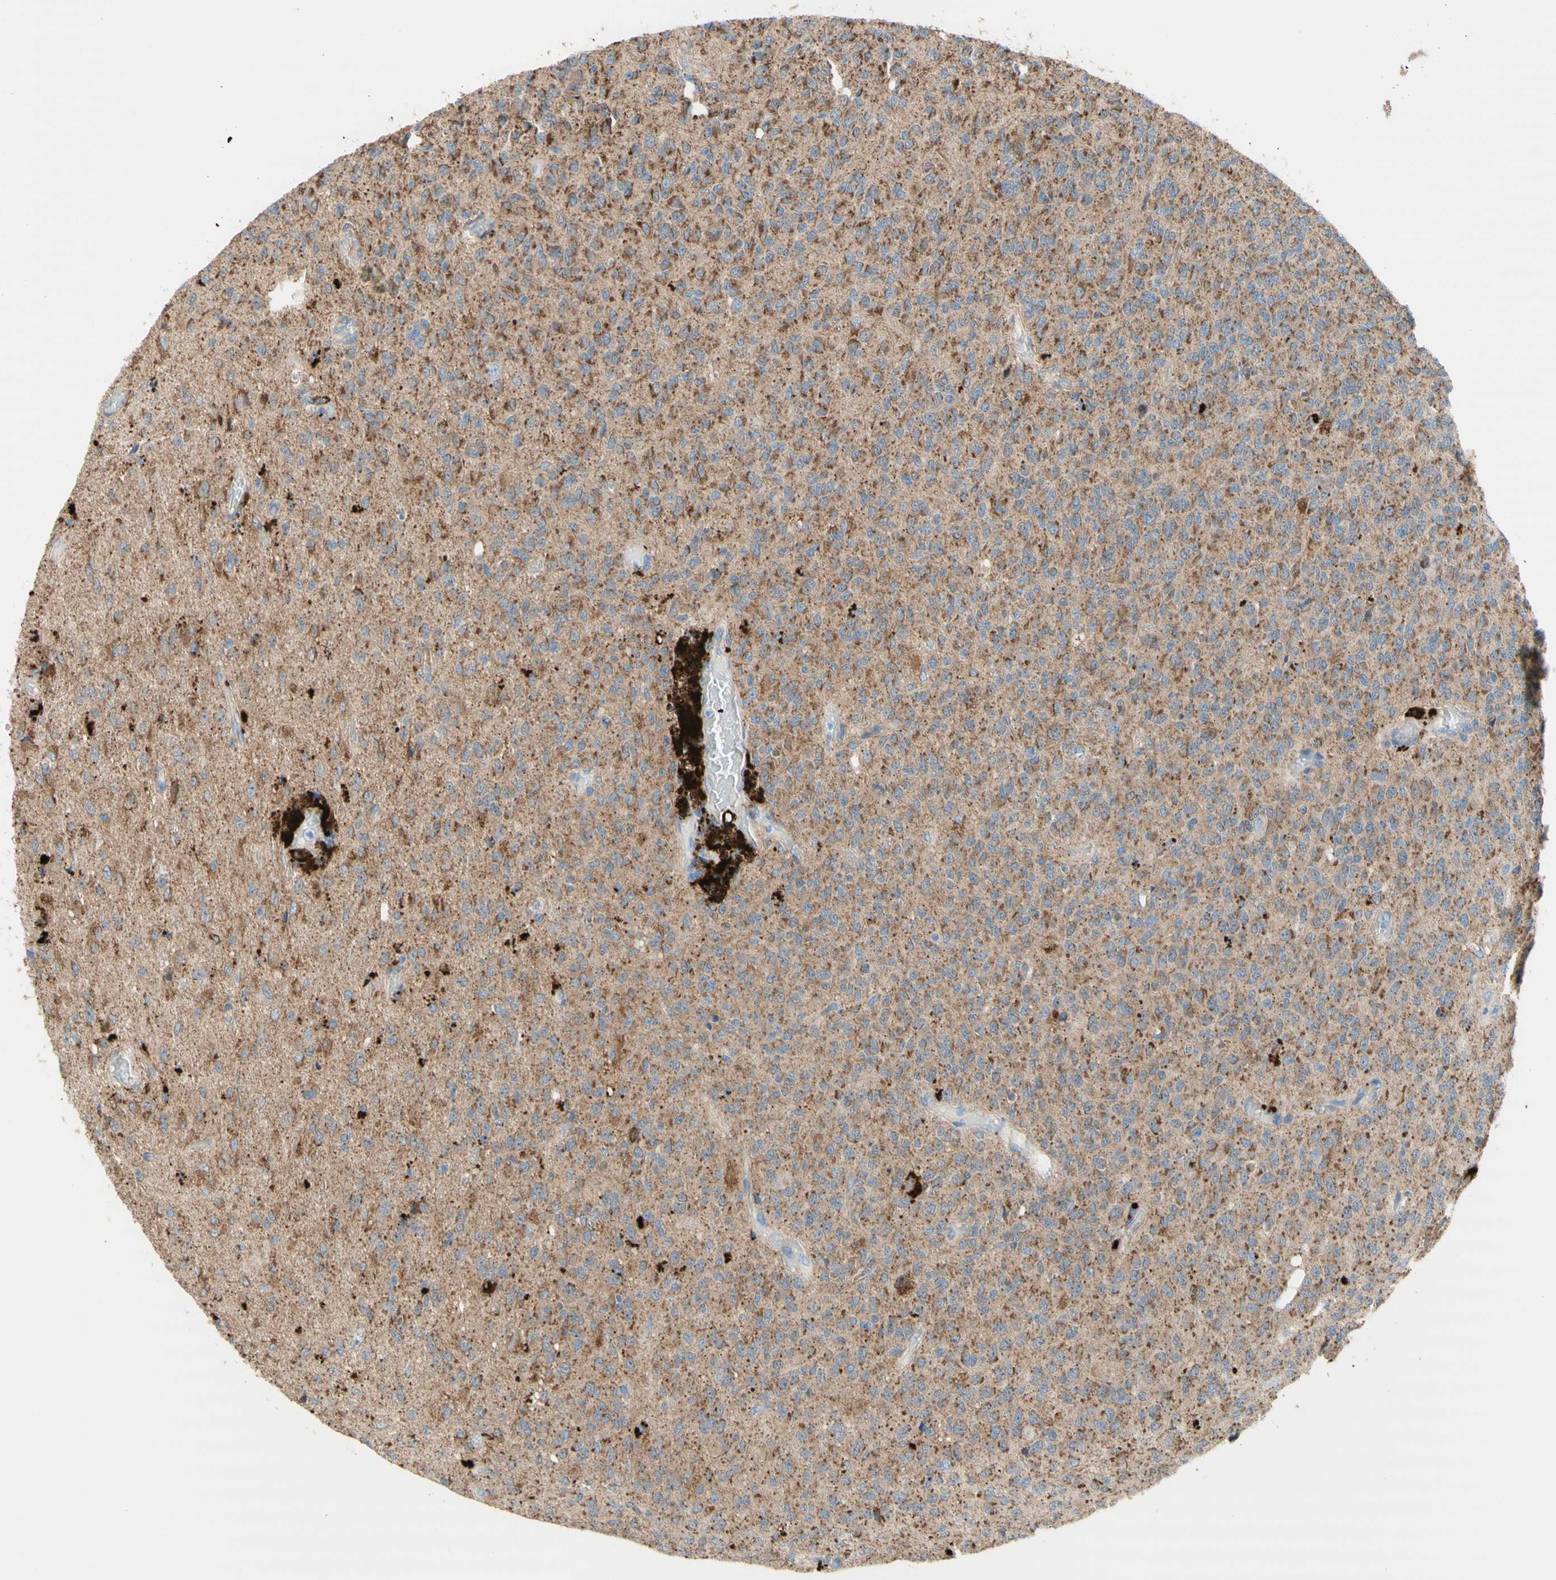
{"staining": {"intensity": "moderate", "quantity": ">75%", "location": "nuclear"}, "tissue": "glioma", "cell_type": "Tumor cells", "image_type": "cancer", "snomed": [{"axis": "morphology", "description": "Glioma, malignant, High grade"}, {"axis": "topography", "description": "pancreas cauda"}], "caption": "A photomicrograph showing moderate nuclear staining in about >75% of tumor cells in glioma, as visualized by brown immunohistochemical staining.", "gene": "URB2", "patient": {"sex": "male", "age": 60}}